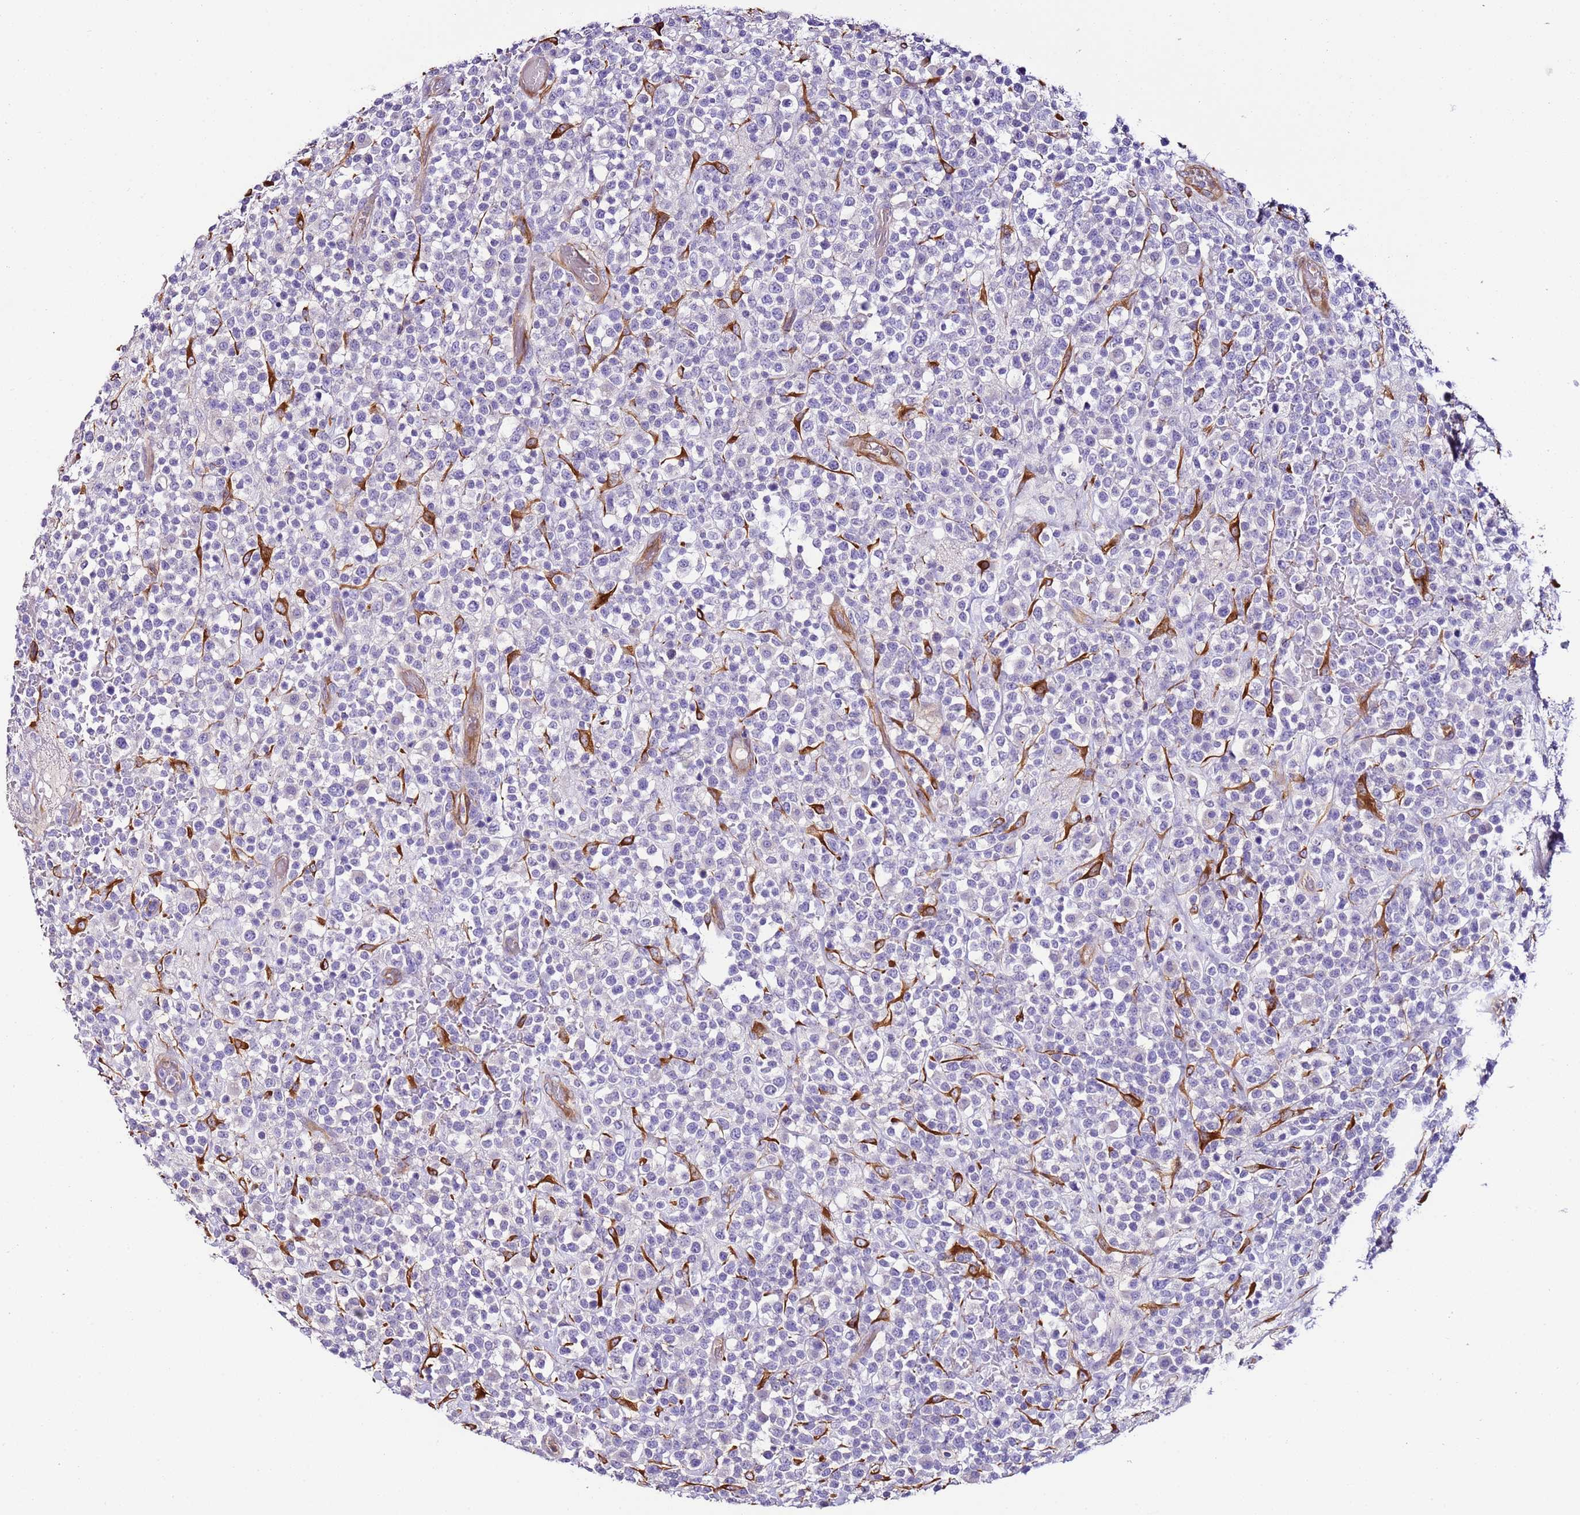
{"staining": {"intensity": "negative", "quantity": "none", "location": "none"}, "tissue": "lymphoma", "cell_type": "Tumor cells", "image_type": "cancer", "snomed": [{"axis": "morphology", "description": "Malignant lymphoma, non-Hodgkin's type, High grade"}, {"axis": "topography", "description": "Colon"}], "caption": "Immunohistochemistry (IHC) image of neoplastic tissue: lymphoma stained with DAB (3,3'-diaminobenzidine) exhibits no significant protein positivity in tumor cells.", "gene": "FAM174C", "patient": {"sex": "female", "age": 53}}